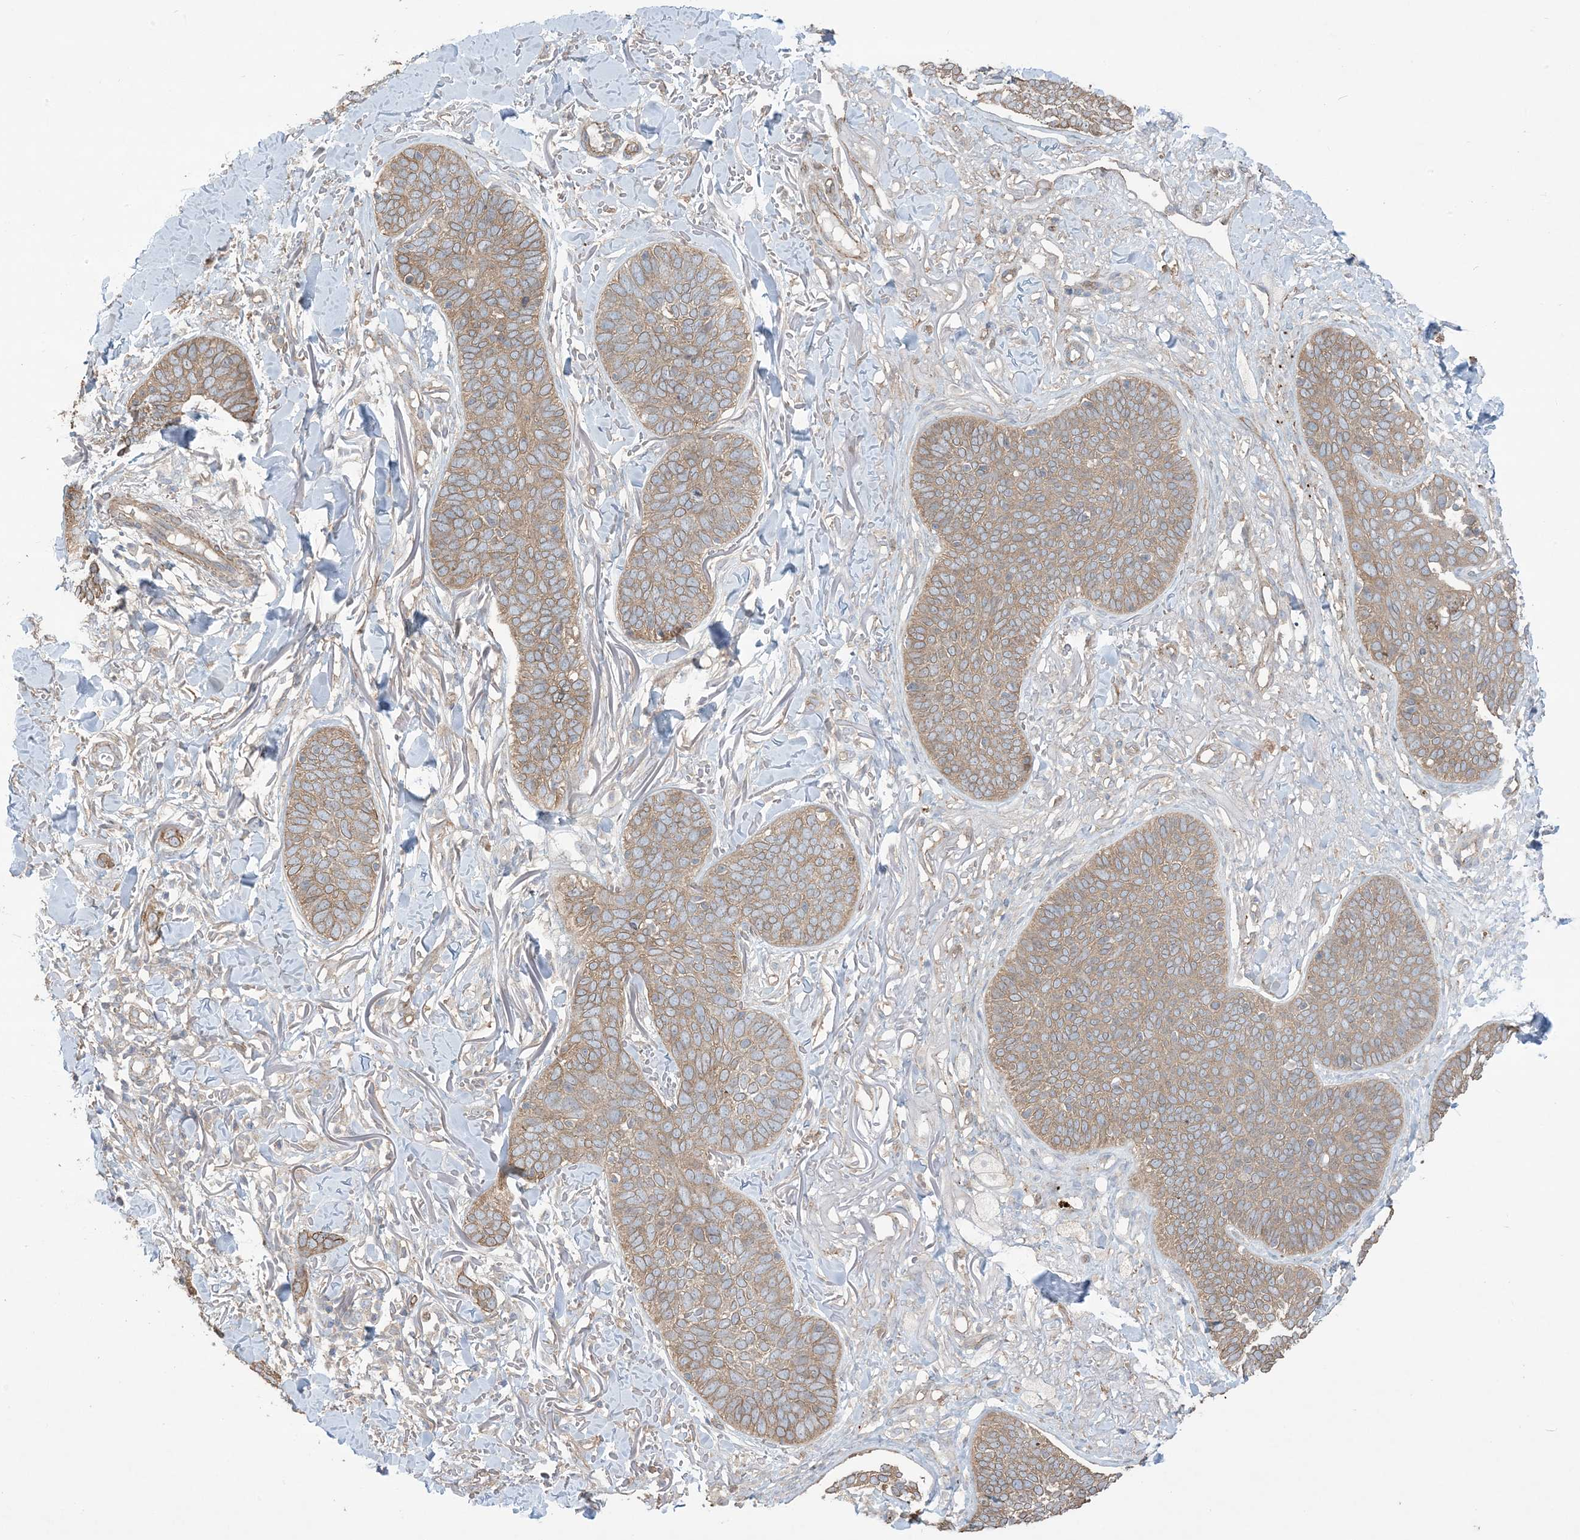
{"staining": {"intensity": "moderate", "quantity": ">75%", "location": "cytoplasmic/membranous"}, "tissue": "skin cancer", "cell_type": "Tumor cells", "image_type": "cancer", "snomed": [{"axis": "morphology", "description": "Basal cell carcinoma"}, {"axis": "topography", "description": "Skin"}], "caption": "Immunohistochemical staining of skin basal cell carcinoma displays medium levels of moderate cytoplasmic/membranous expression in about >75% of tumor cells. The protein of interest is shown in brown color, while the nuclei are stained blue.", "gene": "CCNY", "patient": {"sex": "male", "age": 85}}